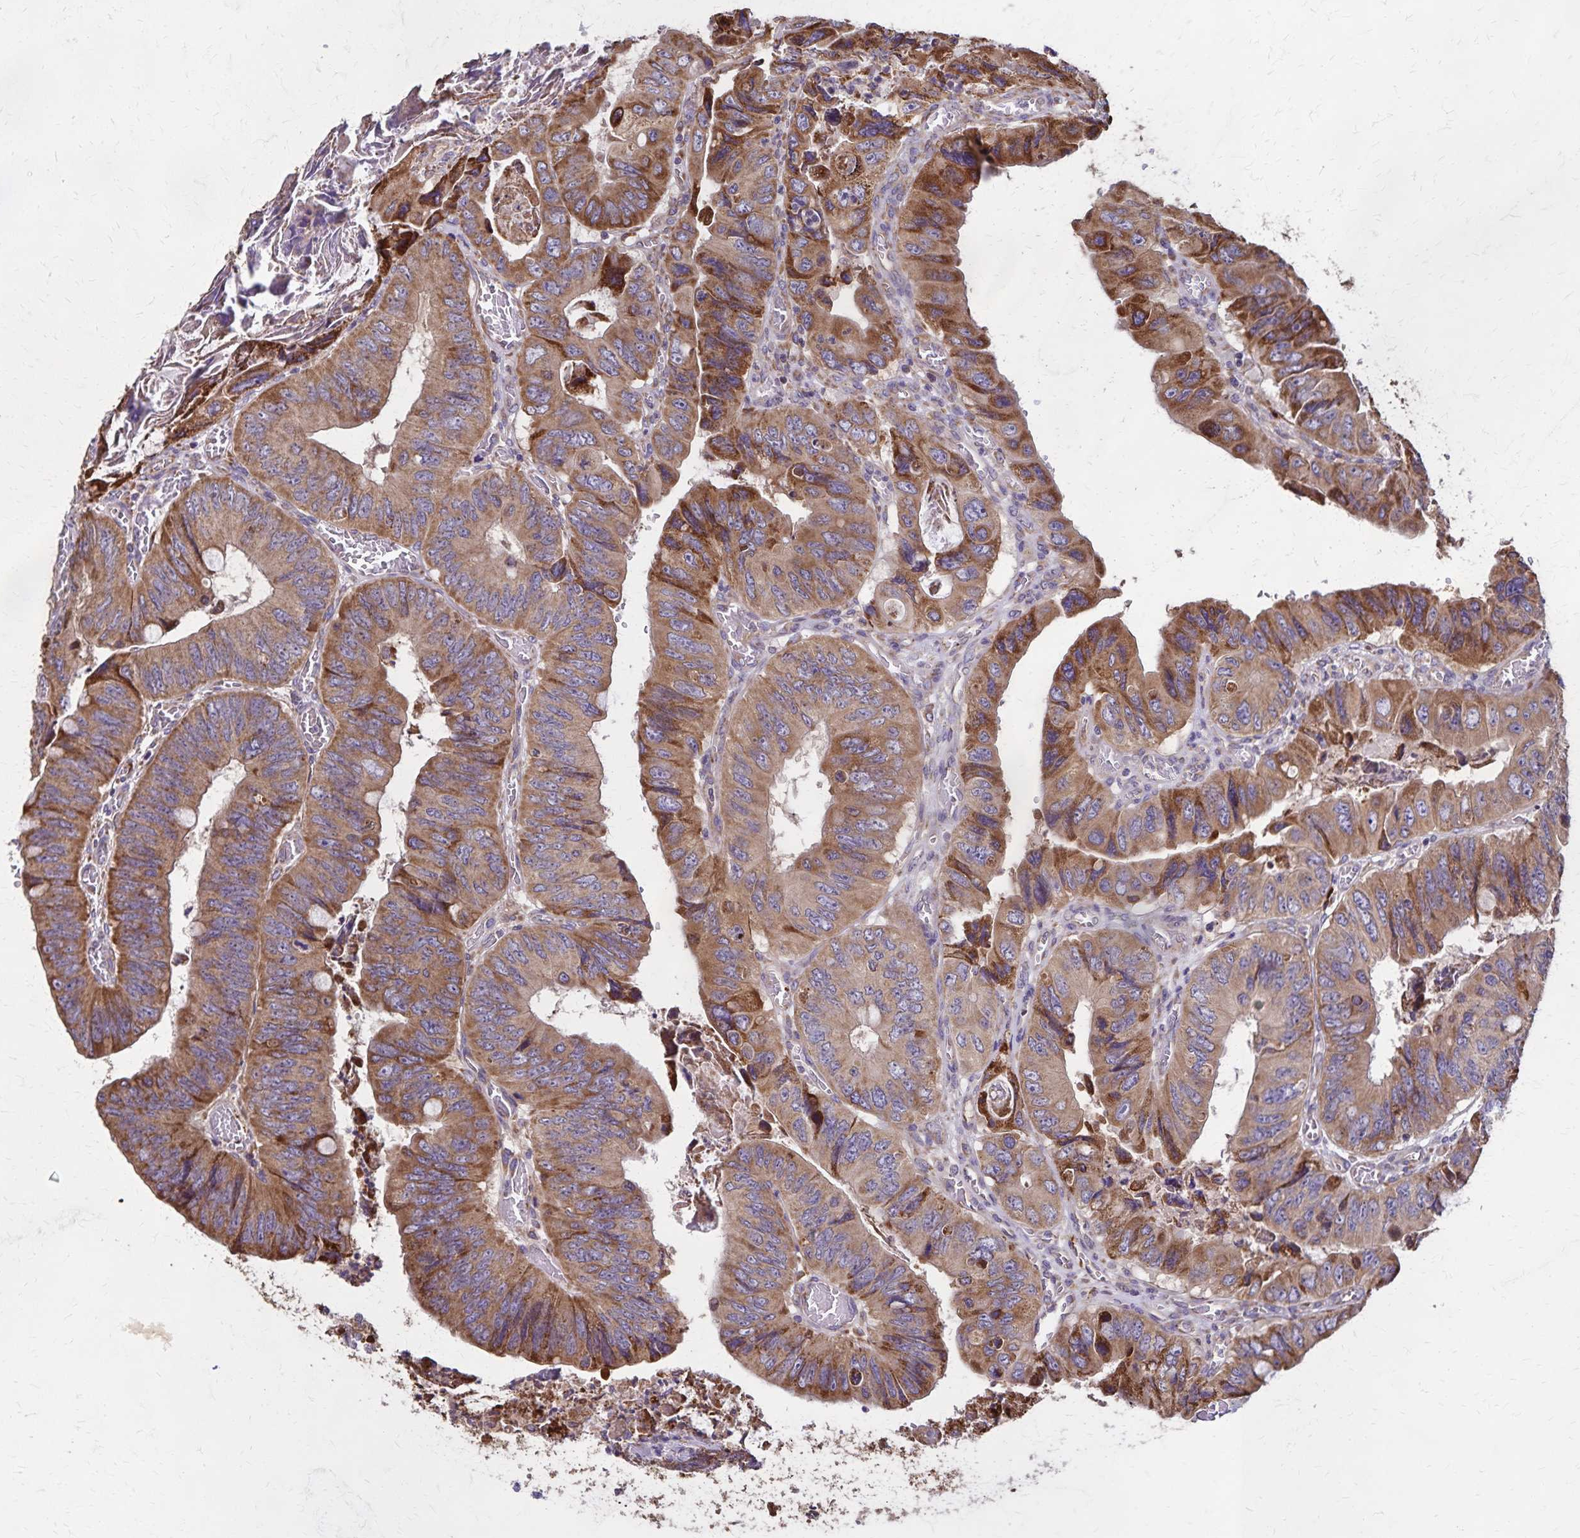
{"staining": {"intensity": "moderate", "quantity": ">75%", "location": "cytoplasmic/membranous"}, "tissue": "colorectal cancer", "cell_type": "Tumor cells", "image_type": "cancer", "snomed": [{"axis": "morphology", "description": "Adenocarcinoma, NOS"}, {"axis": "topography", "description": "Colon"}], "caption": "DAB immunohistochemical staining of colorectal cancer (adenocarcinoma) reveals moderate cytoplasmic/membranous protein expression in about >75% of tumor cells.", "gene": "RNF10", "patient": {"sex": "female", "age": 84}}